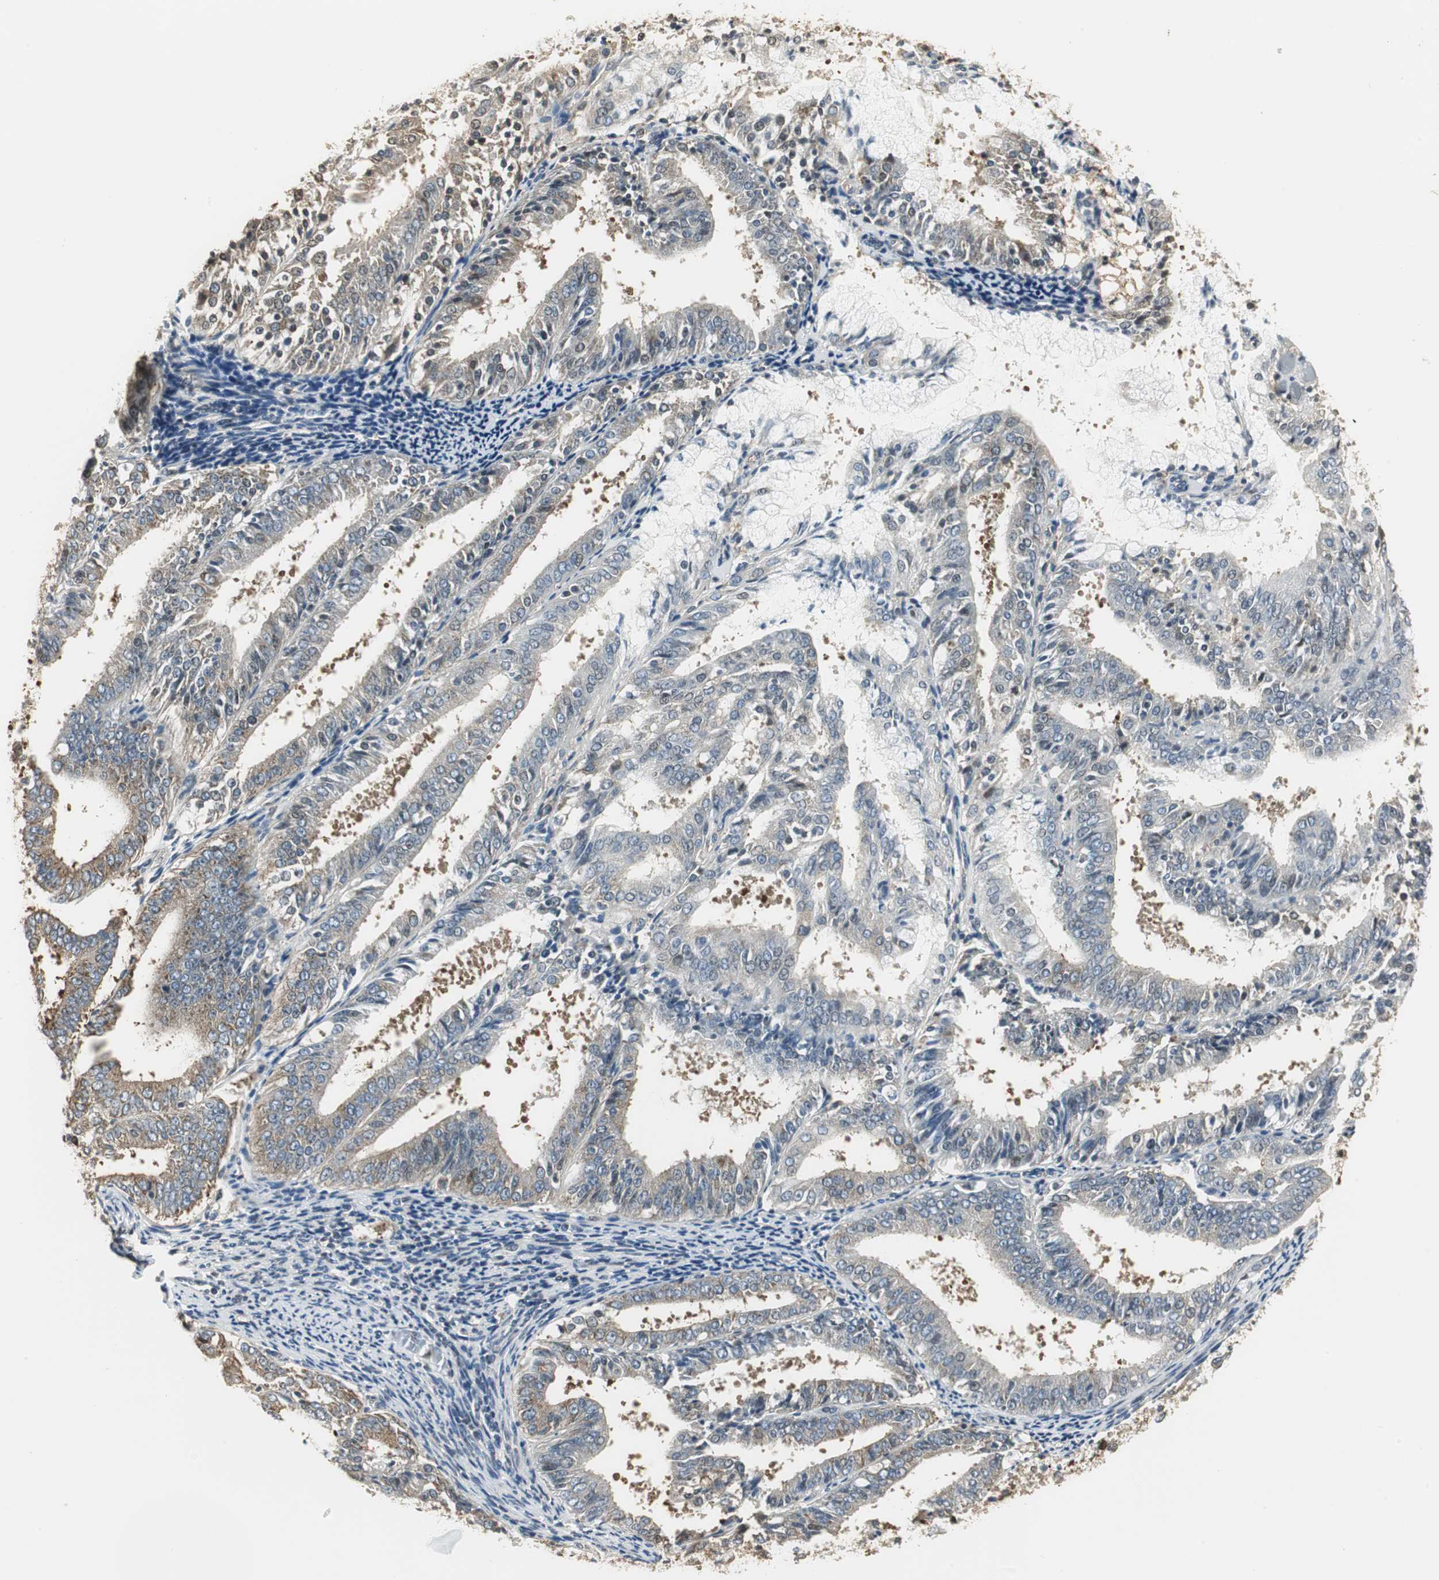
{"staining": {"intensity": "weak", "quantity": "25%-75%", "location": "cytoplasmic/membranous"}, "tissue": "endometrial cancer", "cell_type": "Tumor cells", "image_type": "cancer", "snomed": [{"axis": "morphology", "description": "Adenocarcinoma, NOS"}, {"axis": "topography", "description": "Endometrium"}], "caption": "About 25%-75% of tumor cells in human endometrial adenocarcinoma exhibit weak cytoplasmic/membranous protein positivity as visualized by brown immunohistochemical staining.", "gene": "CCT5", "patient": {"sex": "female", "age": 63}}